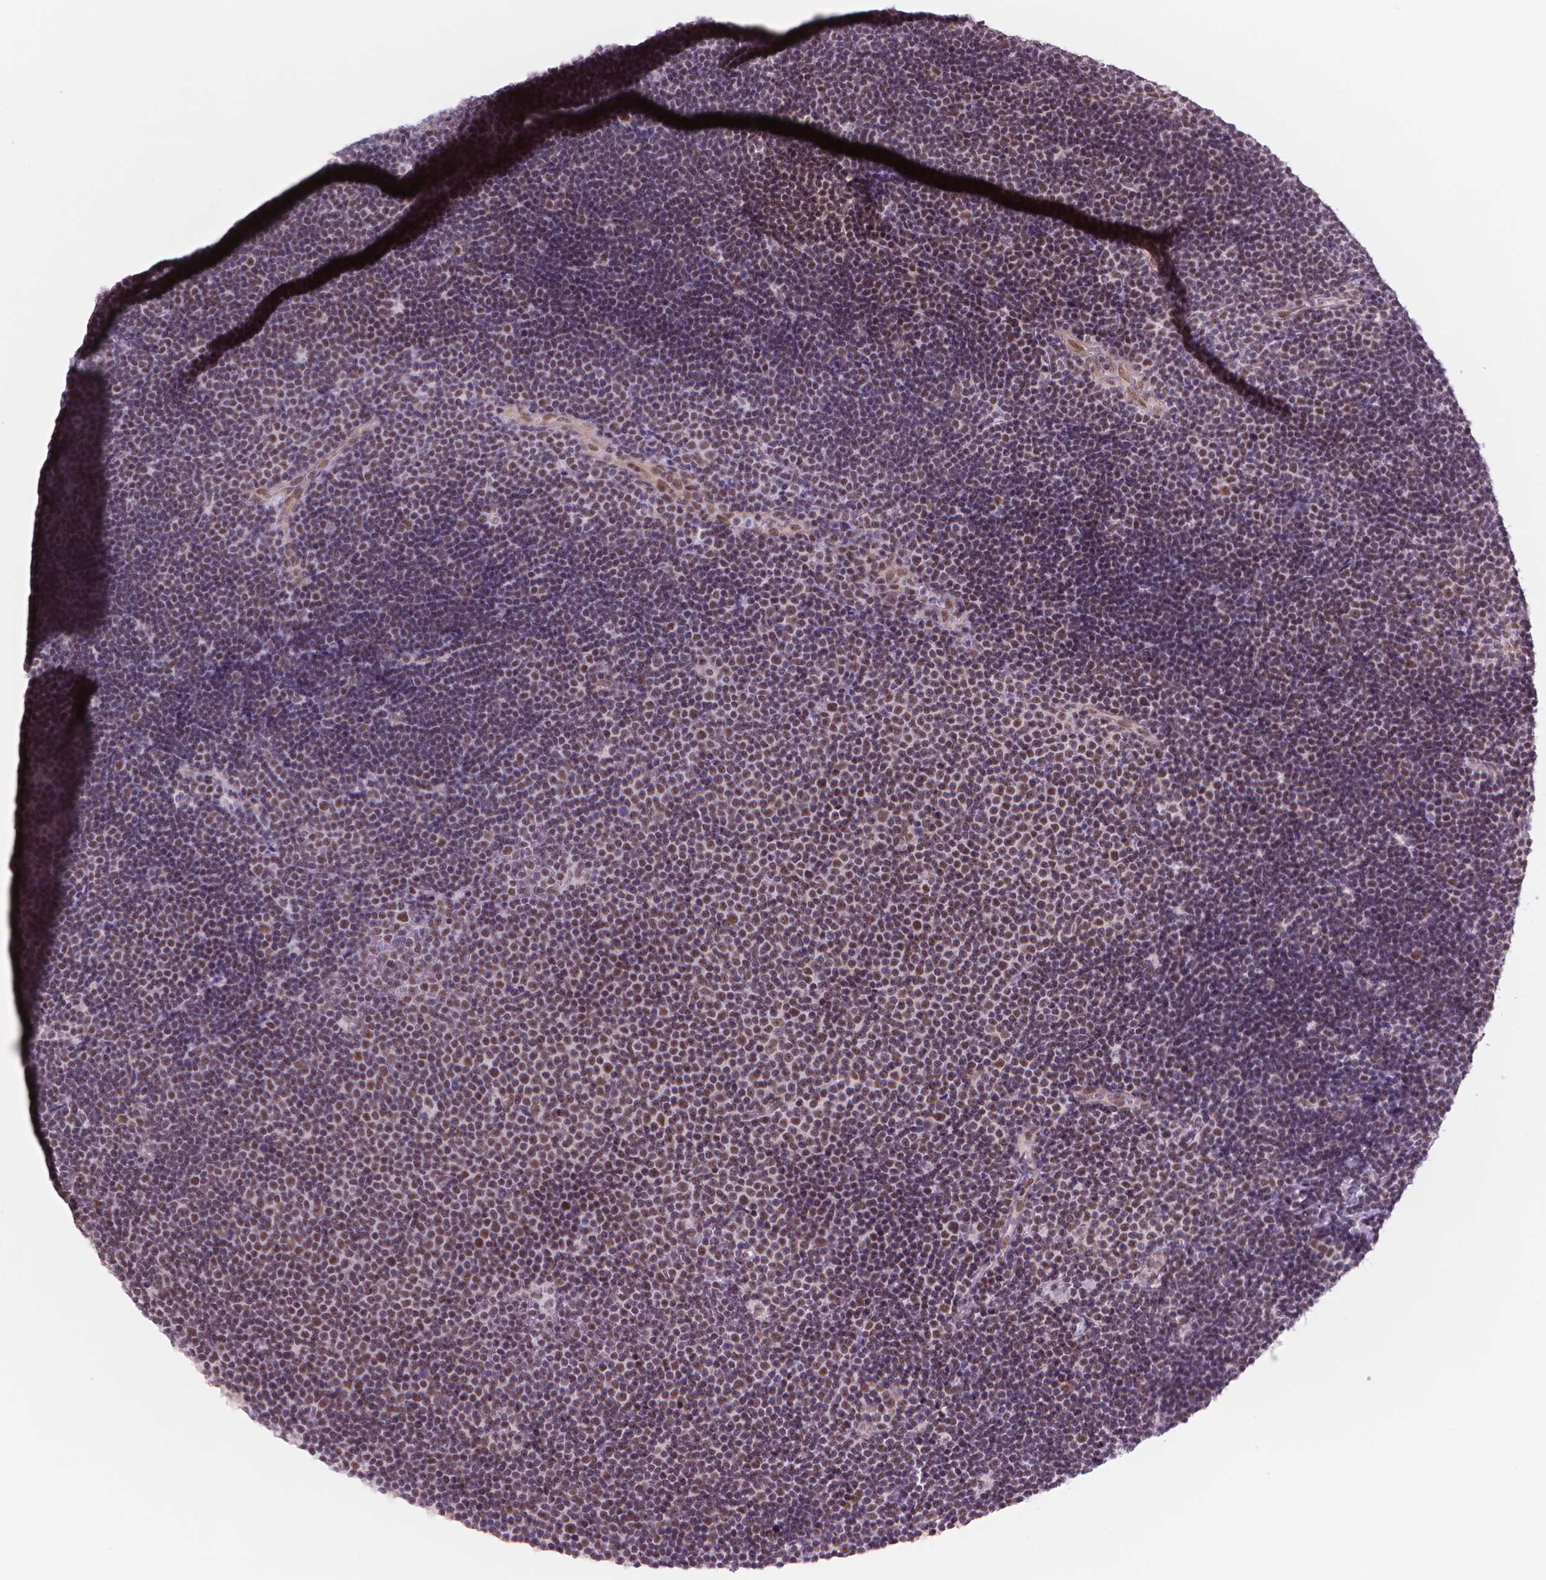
{"staining": {"intensity": "moderate", "quantity": "<25%", "location": "nuclear"}, "tissue": "lymphoma", "cell_type": "Tumor cells", "image_type": "cancer", "snomed": [{"axis": "morphology", "description": "Malignant lymphoma, non-Hodgkin's type, Low grade"}, {"axis": "topography", "description": "Brain"}], "caption": "Human lymphoma stained for a protein (brown) demonstrates moderate nuclear positive positivity in approximately <25% of tumor cells.", "gene": "POLR3D", "patient": {"sex": "female", "age": 66}}